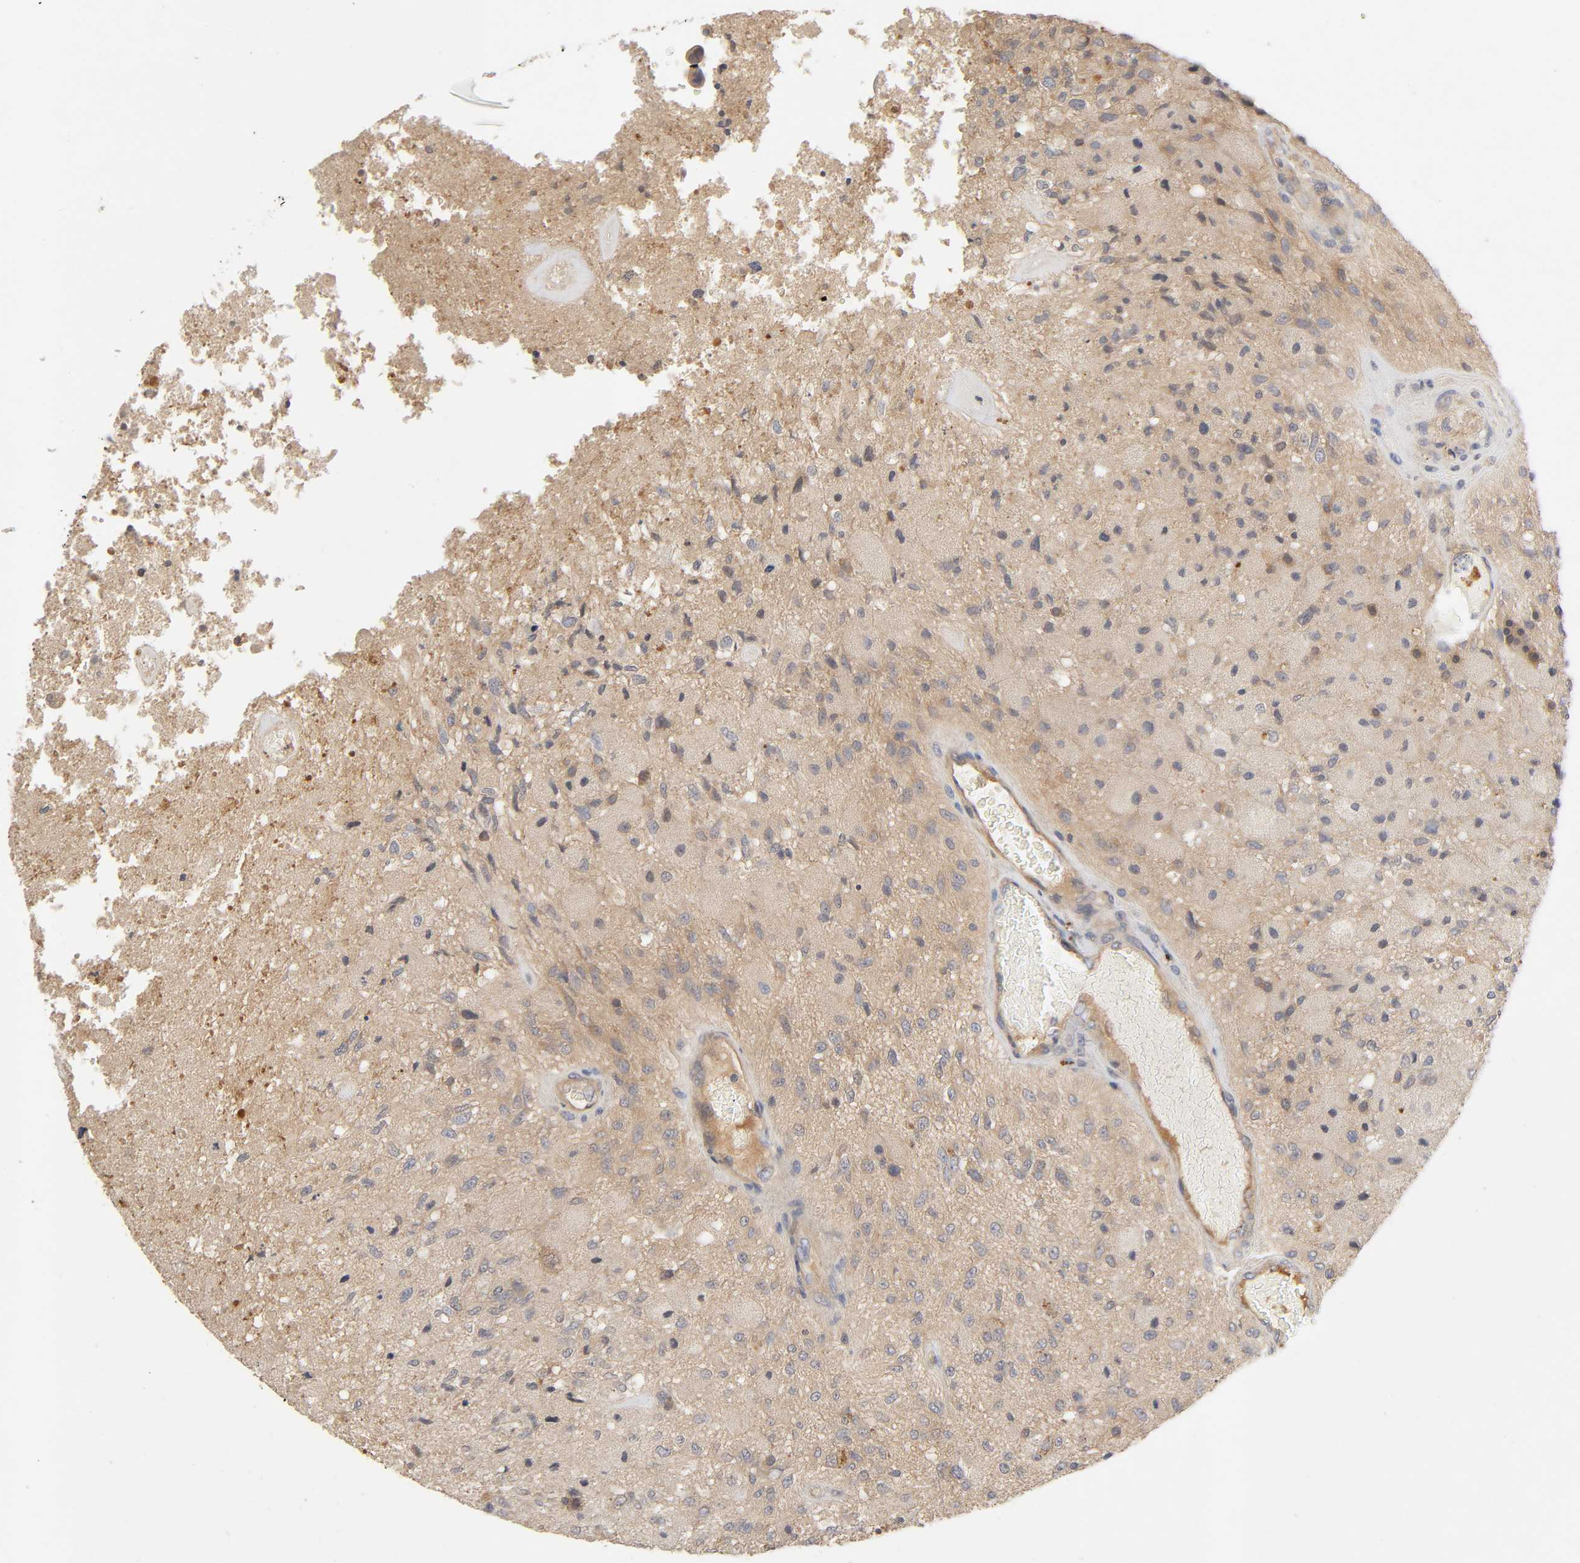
{"staining": {"intensity": "moderate", "quantity": ">75%", "location": "cytoplasmic/membranous"}, "tissue": "glioma", "cell_type": "Tumor cells", "image_type": "cancer", "snomed": [{"axis": "morphology", "description": "Normal tissue, NOS"}, {"axis": "morphology", "description": "Glioma, malignant, High grade"}, {"axis": "topography", "description": "Cerebral cortex"}], "caption": "Malignant glioma (high-grade) stained with a protein marker reveals moderate staining in tumor cells.", "gene": "CPB2", "patient": {"sex": "male", "age": 77}}